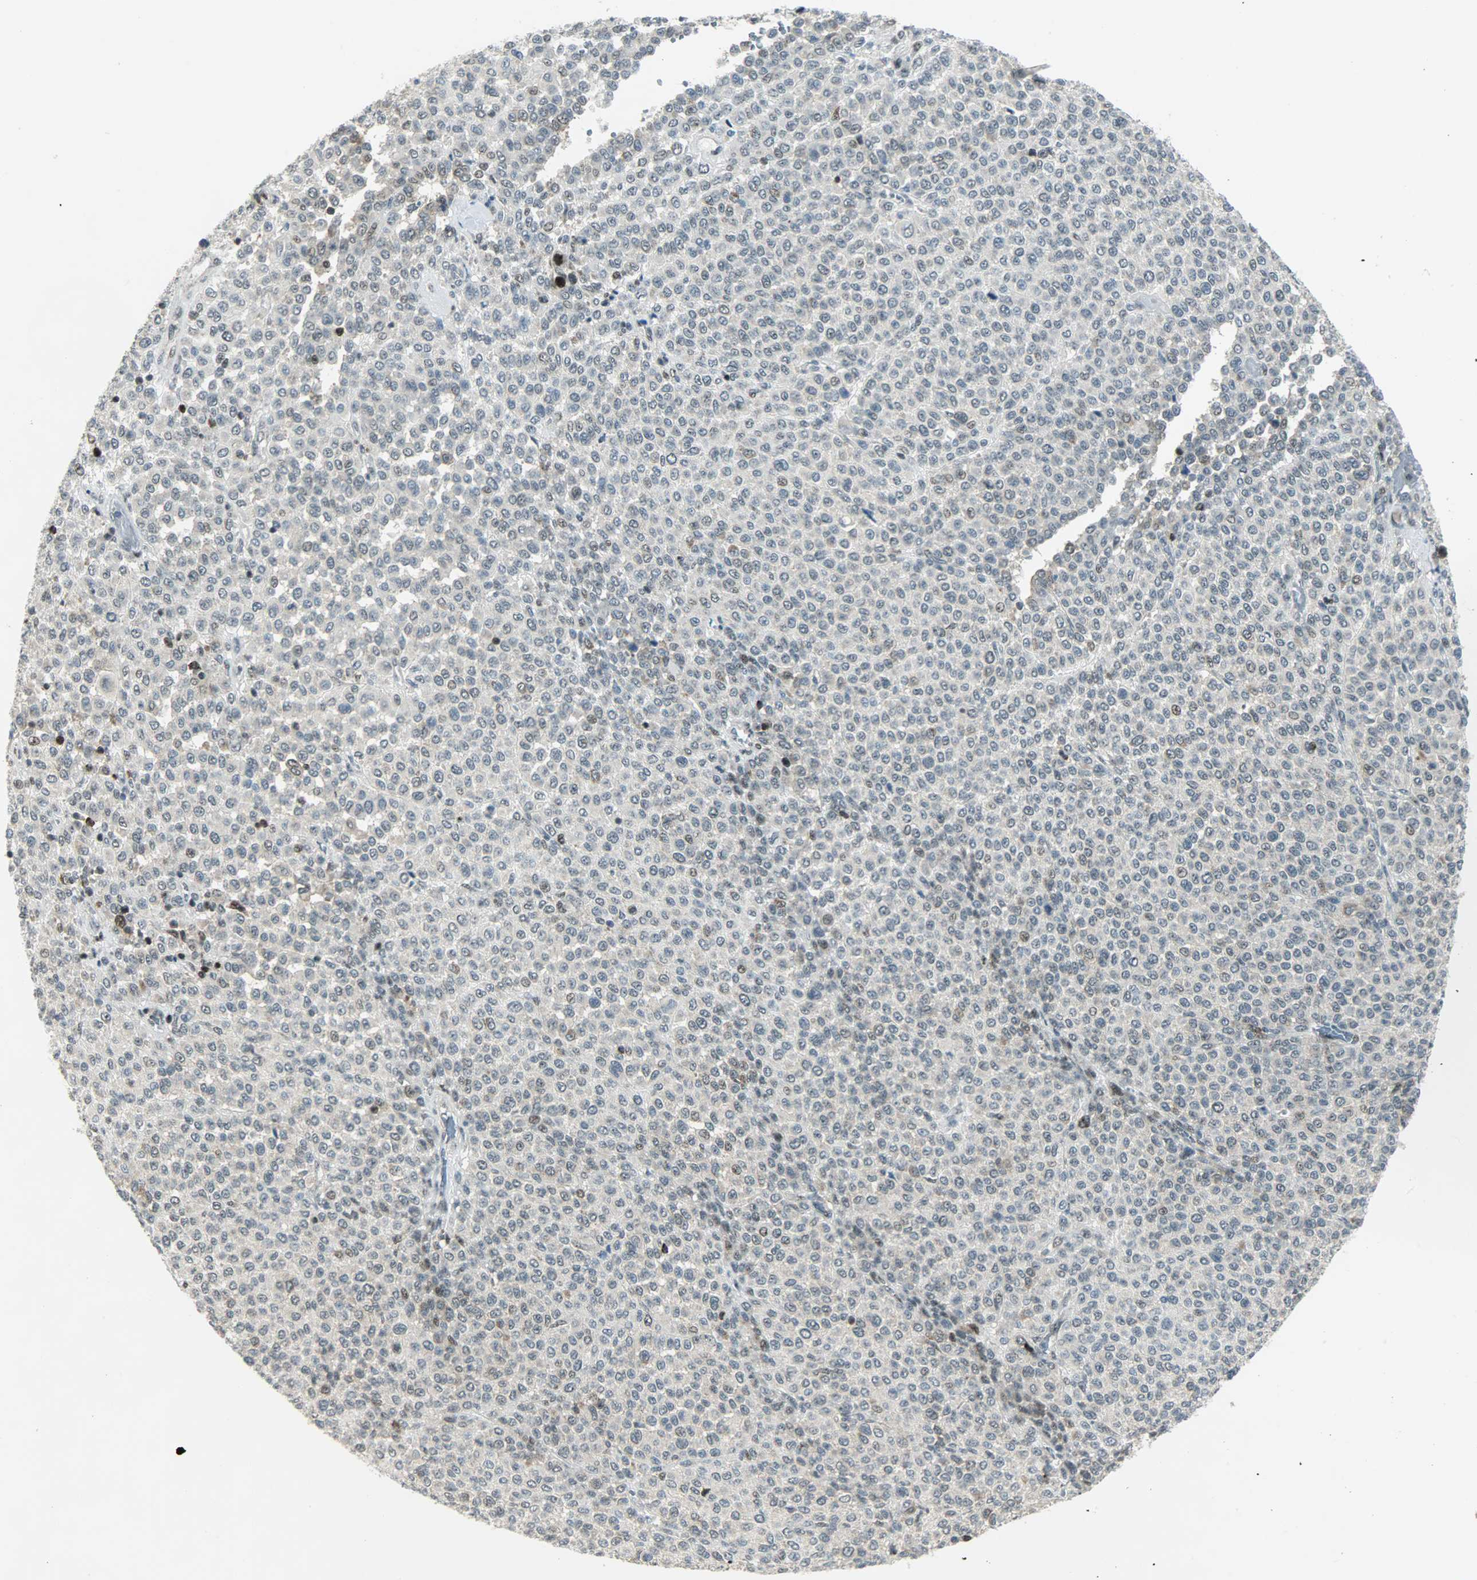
{"staining": {"intensity": "weak", "quantity": ">75%", "location": "cytoplasmic/membranous"}, "tissue": "melanoma", "cell_type": "Tumor cells", "image_type": "cancer", "snomed": [{"axis": "morphology", "description": "Malignant melanoma, Metastatic site"}, {"axis": "topography", "description": "Pancreas"}], "caption": "This micrograph displays IHC staining of malignant melanoma (metastatic site), with low weak cytoplasmic/membranous staining in approximately >75% of tumor cells.", "gene": "IL15", "patient": {"sex": "female", "age": 30}}